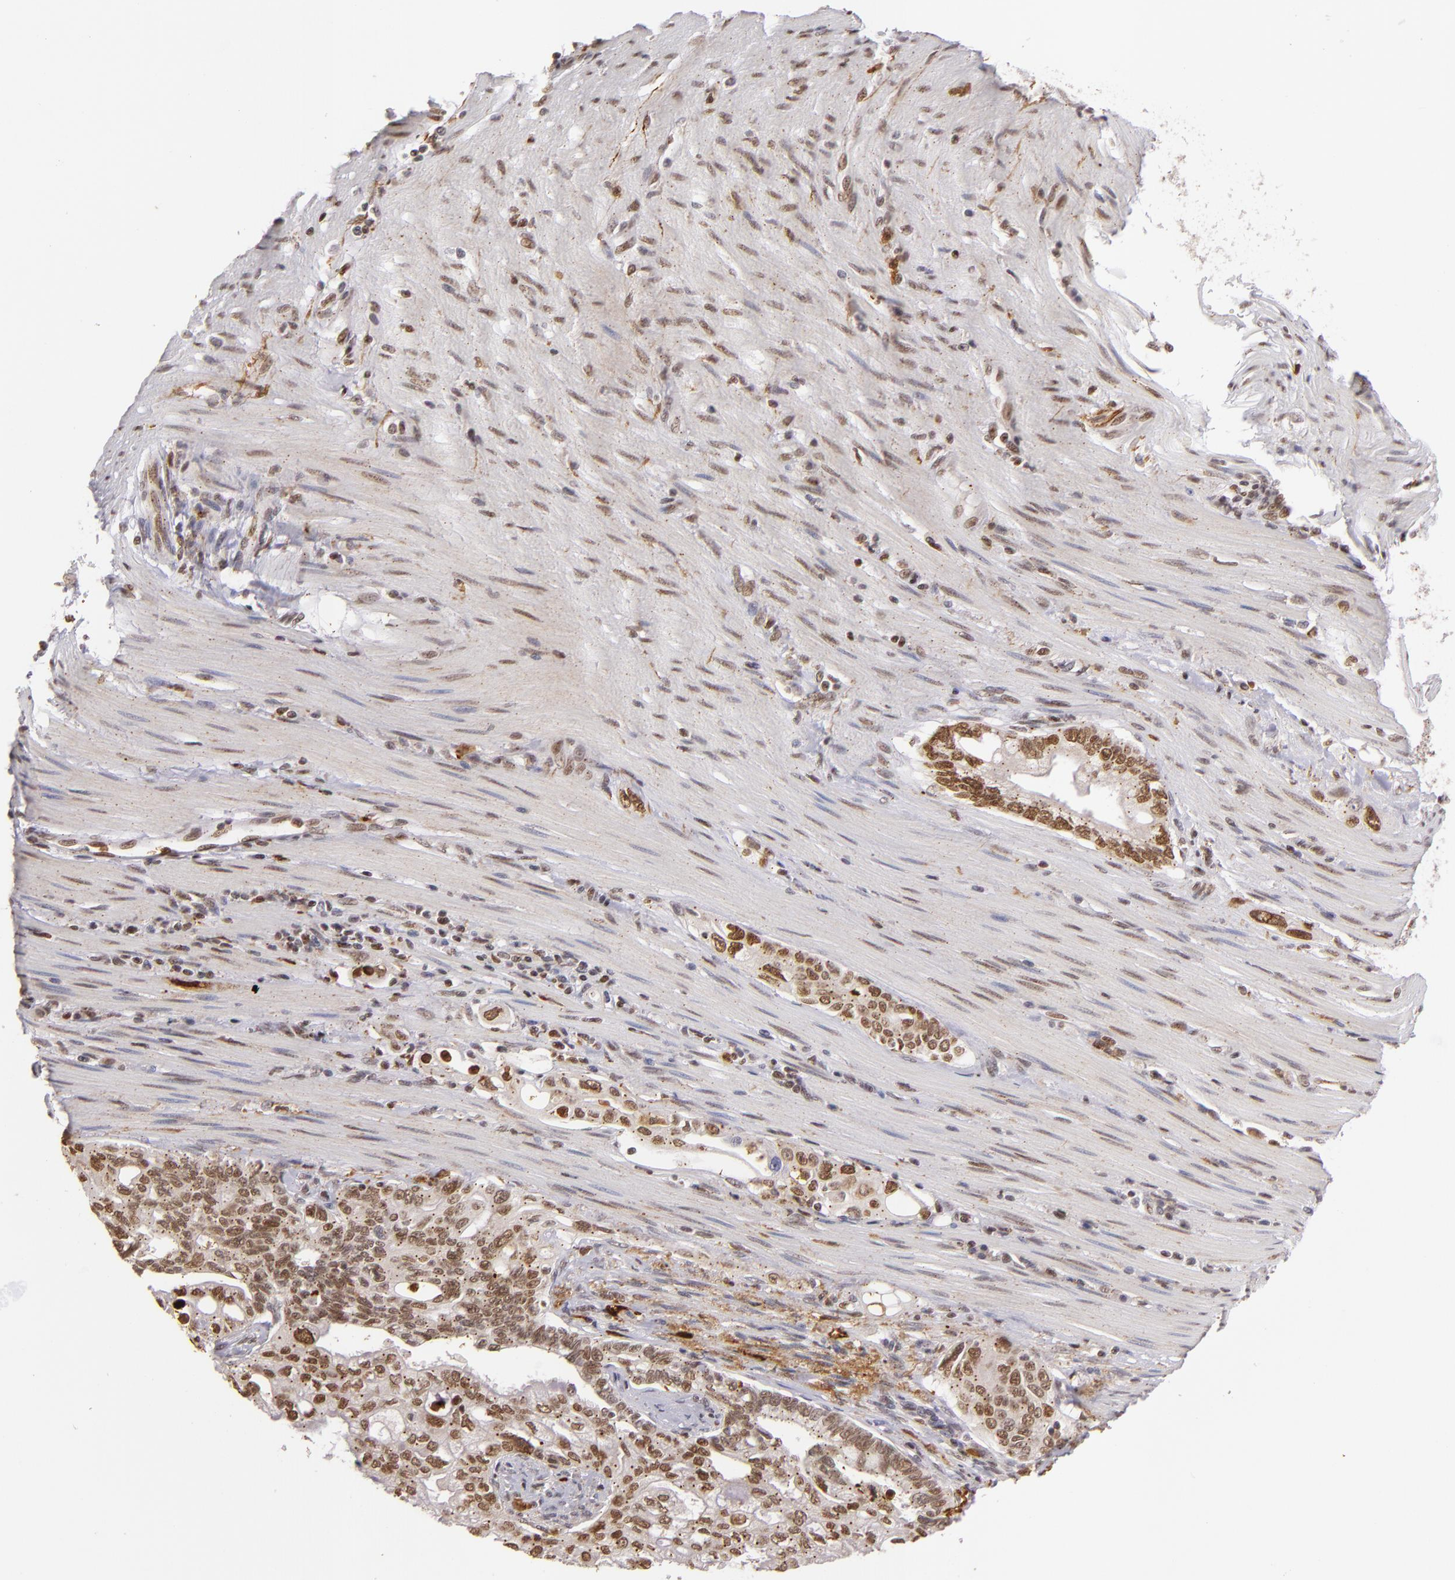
{"staining": {"intensity": "moderate", "quantity": "<25%", "location": "nuclear"}, "tissue": "pancreatic cancer", "cell_type": "Tumor cells", "image_type": "cancer", "snomed": [{"axis": "morphology", "description": "Normal tissue, NOS"}, {"axis": "topography", "description": "Pancreas"}], "caption": "The immunohistochemical stain shows moderate nuclear positivity in tumor cells of pancreatic cancer tissue. The protein is stained brown, and the nuclei are stained in blue (DAB IHC with brightfield microscopy, high magnification).", "gene": "RXRG", "patient": {"sex": "male", "age": 42}}